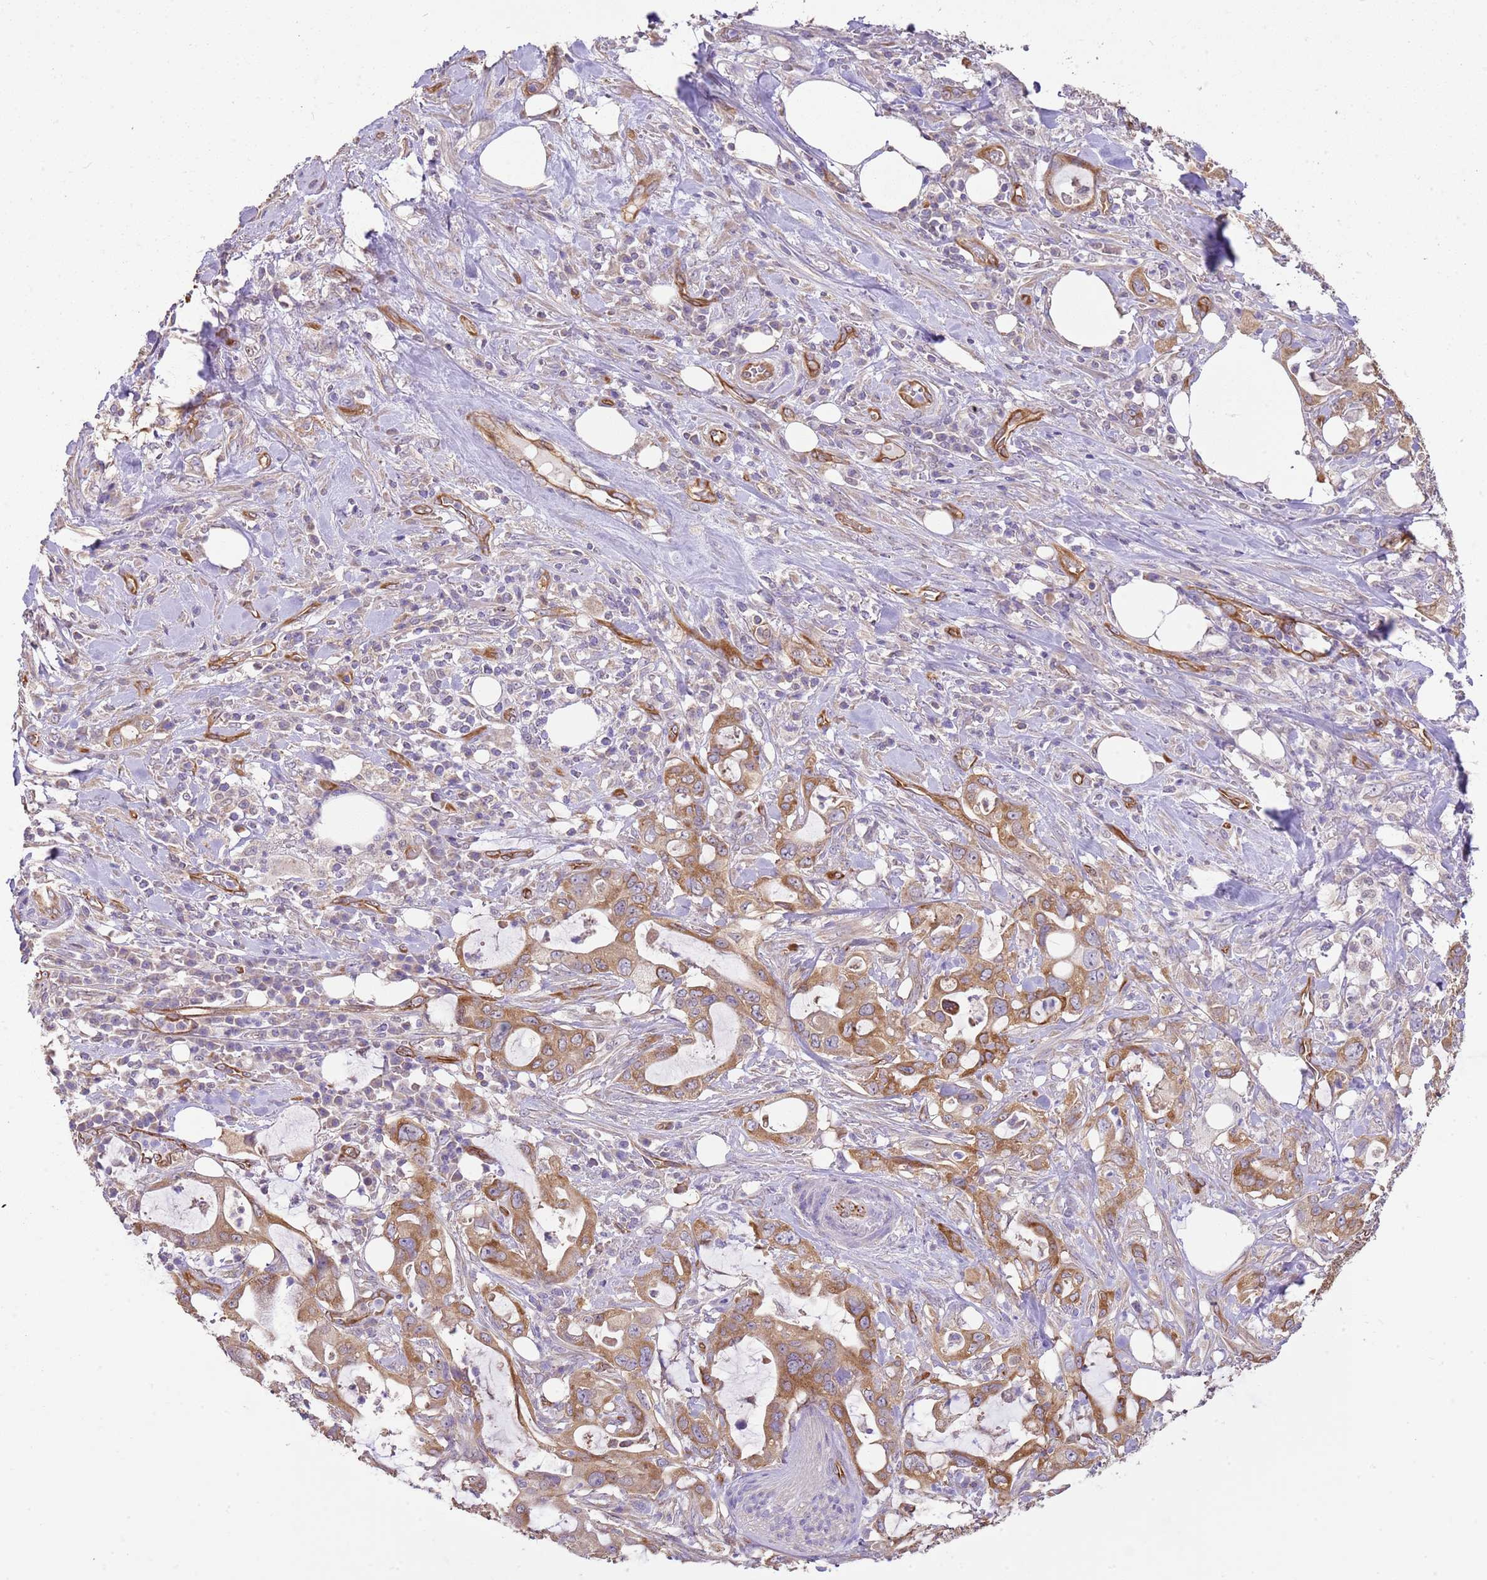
{"staining": {"intensity": "moderate", "quantity": ">75%", "location": "cytoplasmic/membranous"}, "tissue": "pancreatic cancer", "cell_type": "Tumor cells", "image_type": "cancer", "snomed": [{"axis": "morphology", "description": "Adenocarcinoma, NOS"}, {"axis": "topography", "description": "Pancreas"}], "caption": "A micrograph of pancreatic adenocarcinoma stained for a protein reveals moderate cytoplasmic/membranous brown staining in tumor cells.", "gene": "DOCK9", "patient": {"sex": "female", "age": 61}}